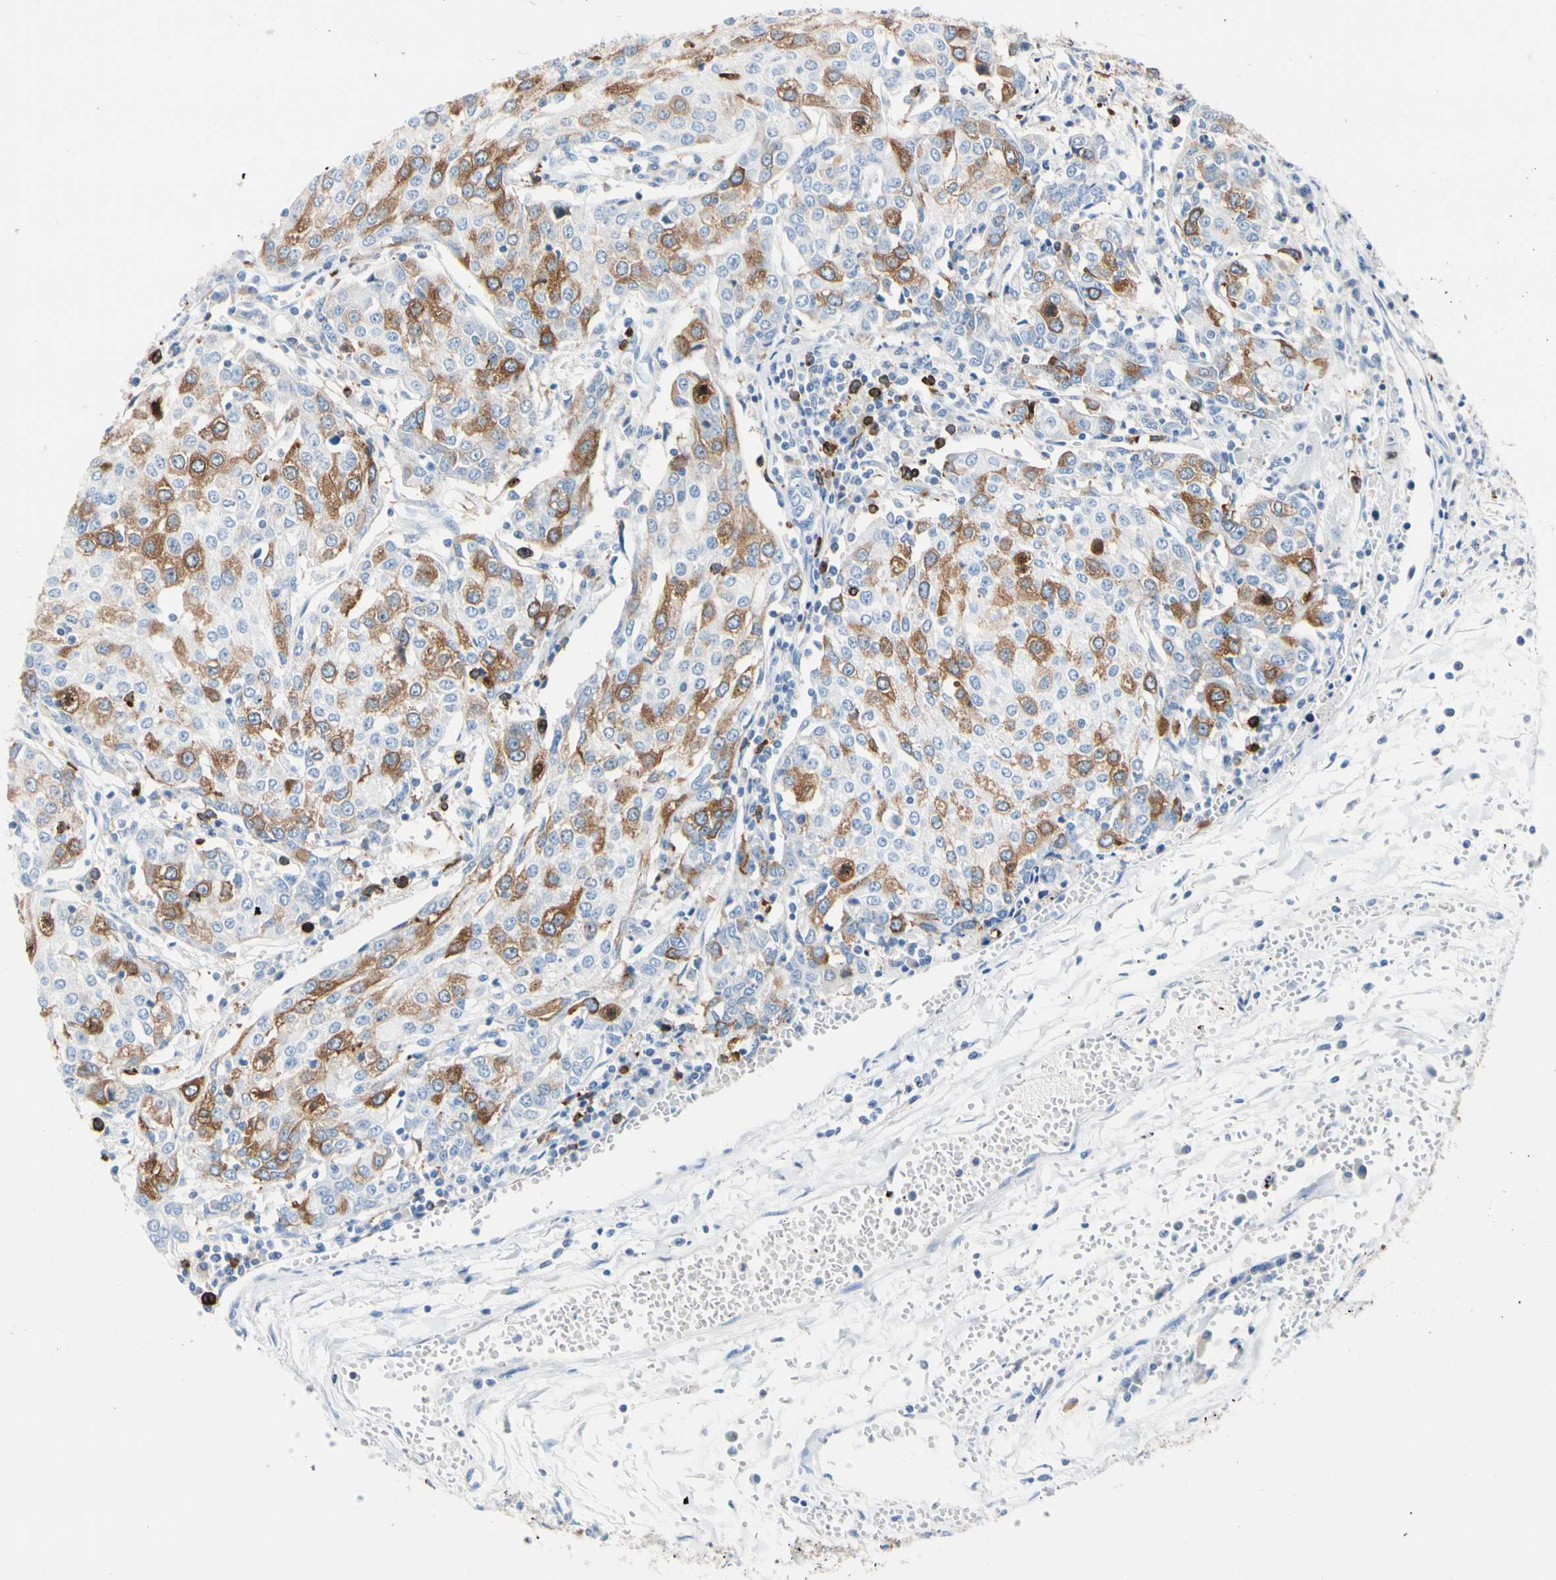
{"staining": {"intensity": "moderate", "quantity": "25%-75%", "location": "cytoplasmic/membranous"}, "tissue": "urothelial cancer", "cell_type": "Tumor cells", "image_type": "cancer", "snomed": [{"axis": "morphology", "description": "Urothelial carcinoma, High grade"}, {"axis": "topography", "description": "Urinary bladder"}], "caption": "Brown immunohistochemical staining in human urothelial cancer exhibits moderate cytoplasmic/membranous positivity in approximately 25%-75% of tumor cells.", "gene": "TACC3", "patient": {"sex": "female", "age": 85}}